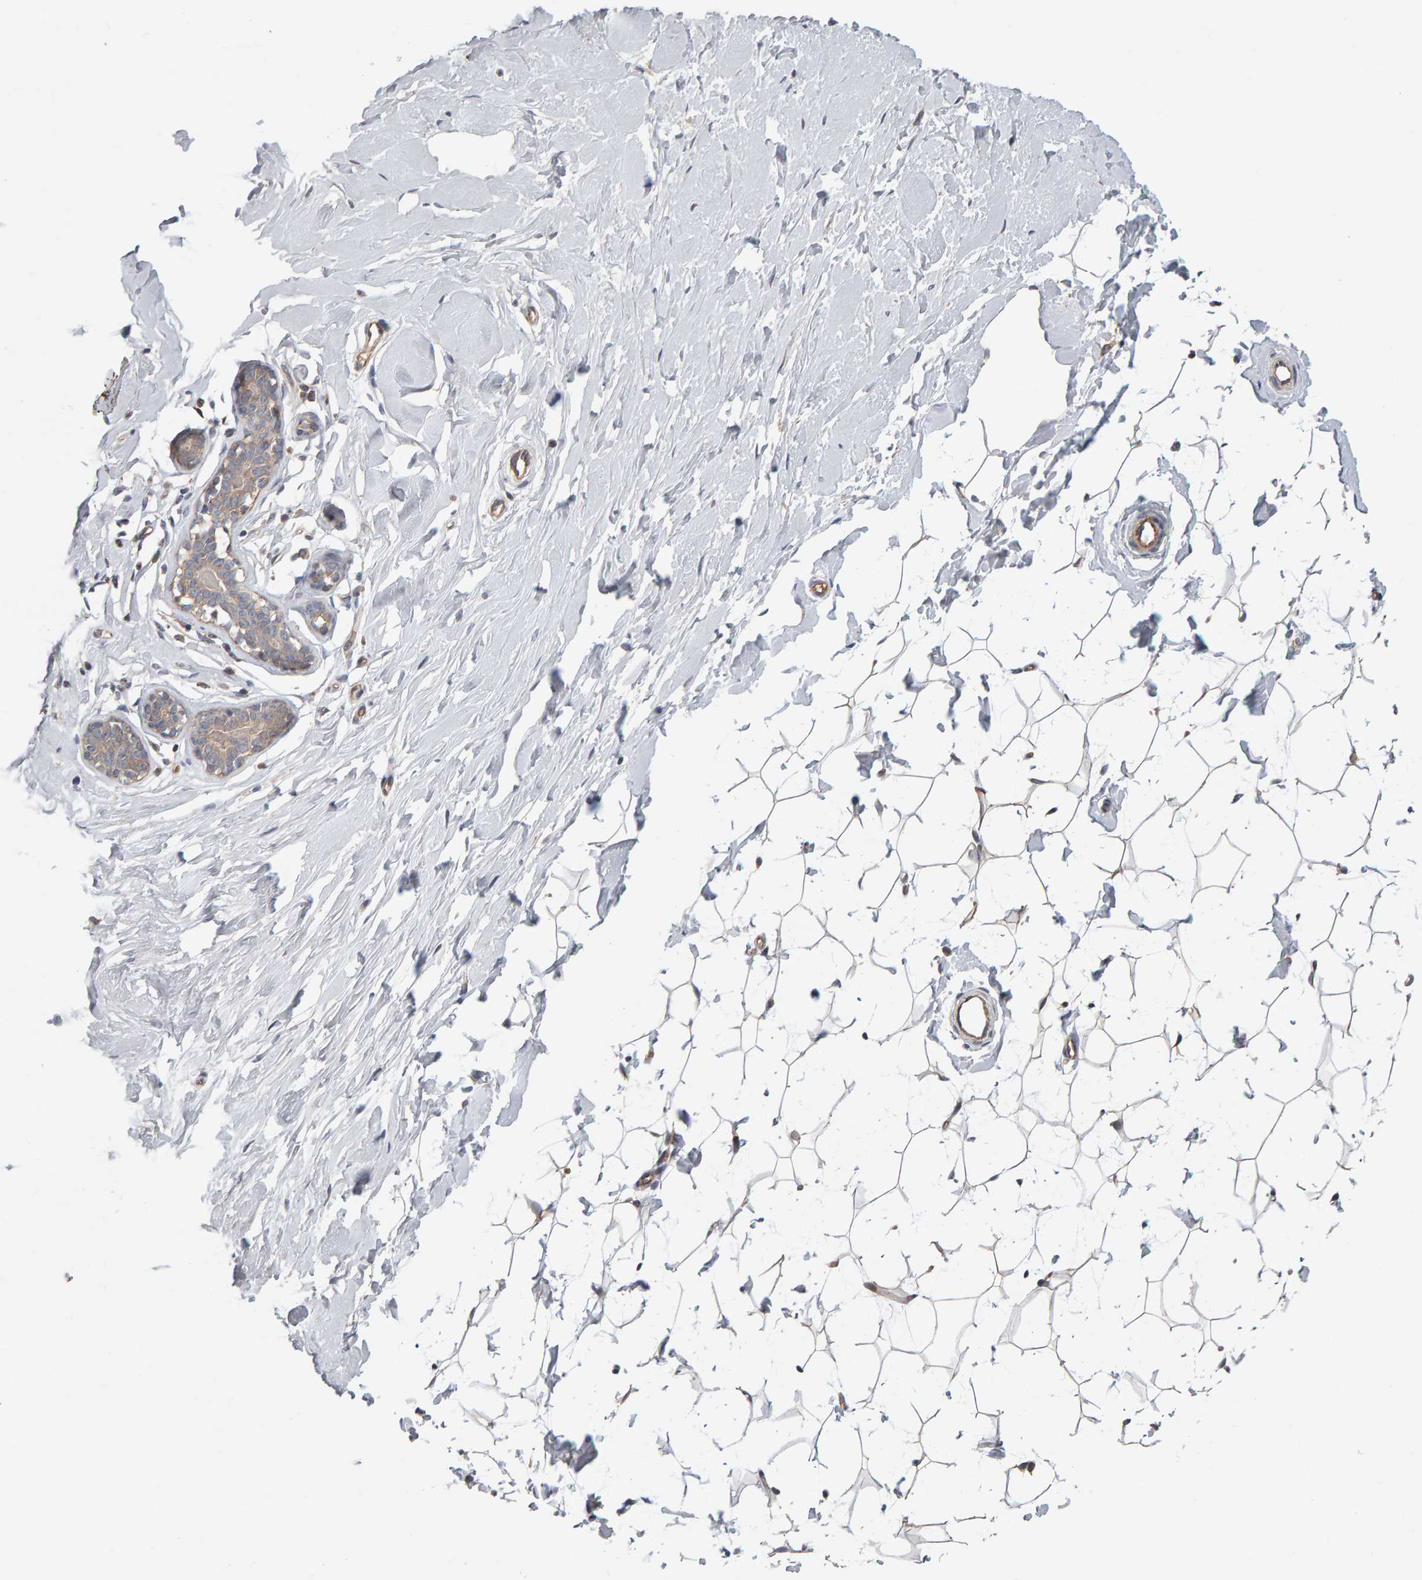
{"staining": {"intensity": "negative", "quantity": "none", "location": "none"}, "tissue": "breast", "cell_type": "Adipocytes", "image_type": "normal", "snomed": [{"axis": "morphology", "description": "Normal tissue, NOS"}, {"axis": "topography", "description": "Breast"}], "caption": "The immunohistochemistry (IHC) histopathology image has no significant positivity in adipocytes of breast.", "gene": "C9orf72", "patient": {"sex": "female", "age": 23}}